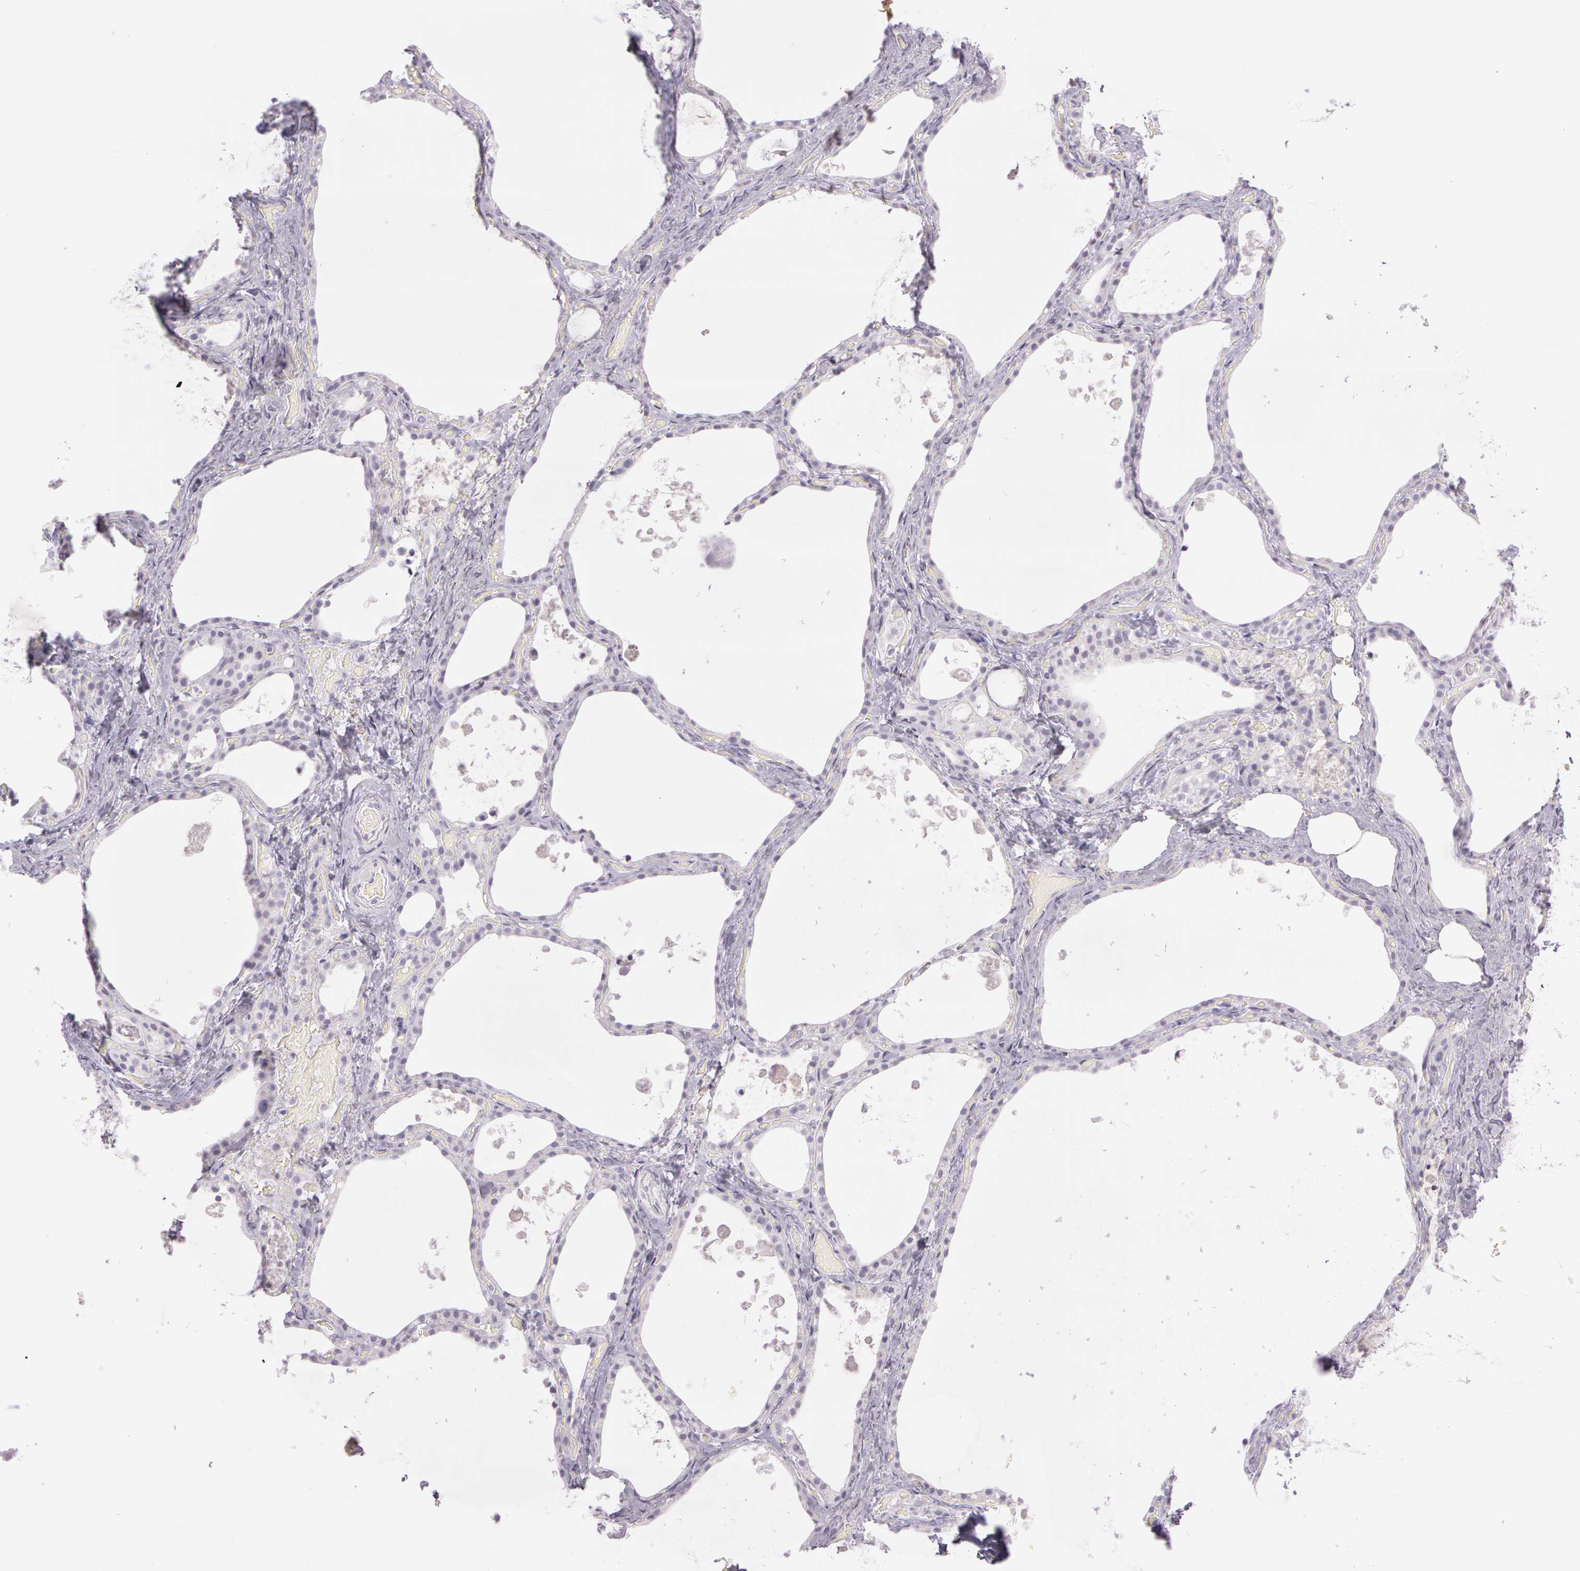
{"staining": {"intensity": "negative", "quantity": "none", "location": "none"}, "tissue": "thyroid gland", "cell_type": "Glandular cells", "image_type": "normal", "snomed": [{"axis": "morphology", "description": "Normal tissue, NOS"}, {"axis": "topography", "description": "Thyroid gland"}], "caption": "This is a micrograph of IHC staining of benign thyroid gland, which shows no staining in glandular cells.", "gene": "OTC", "patient": {"sex": "male", "age": 61}}